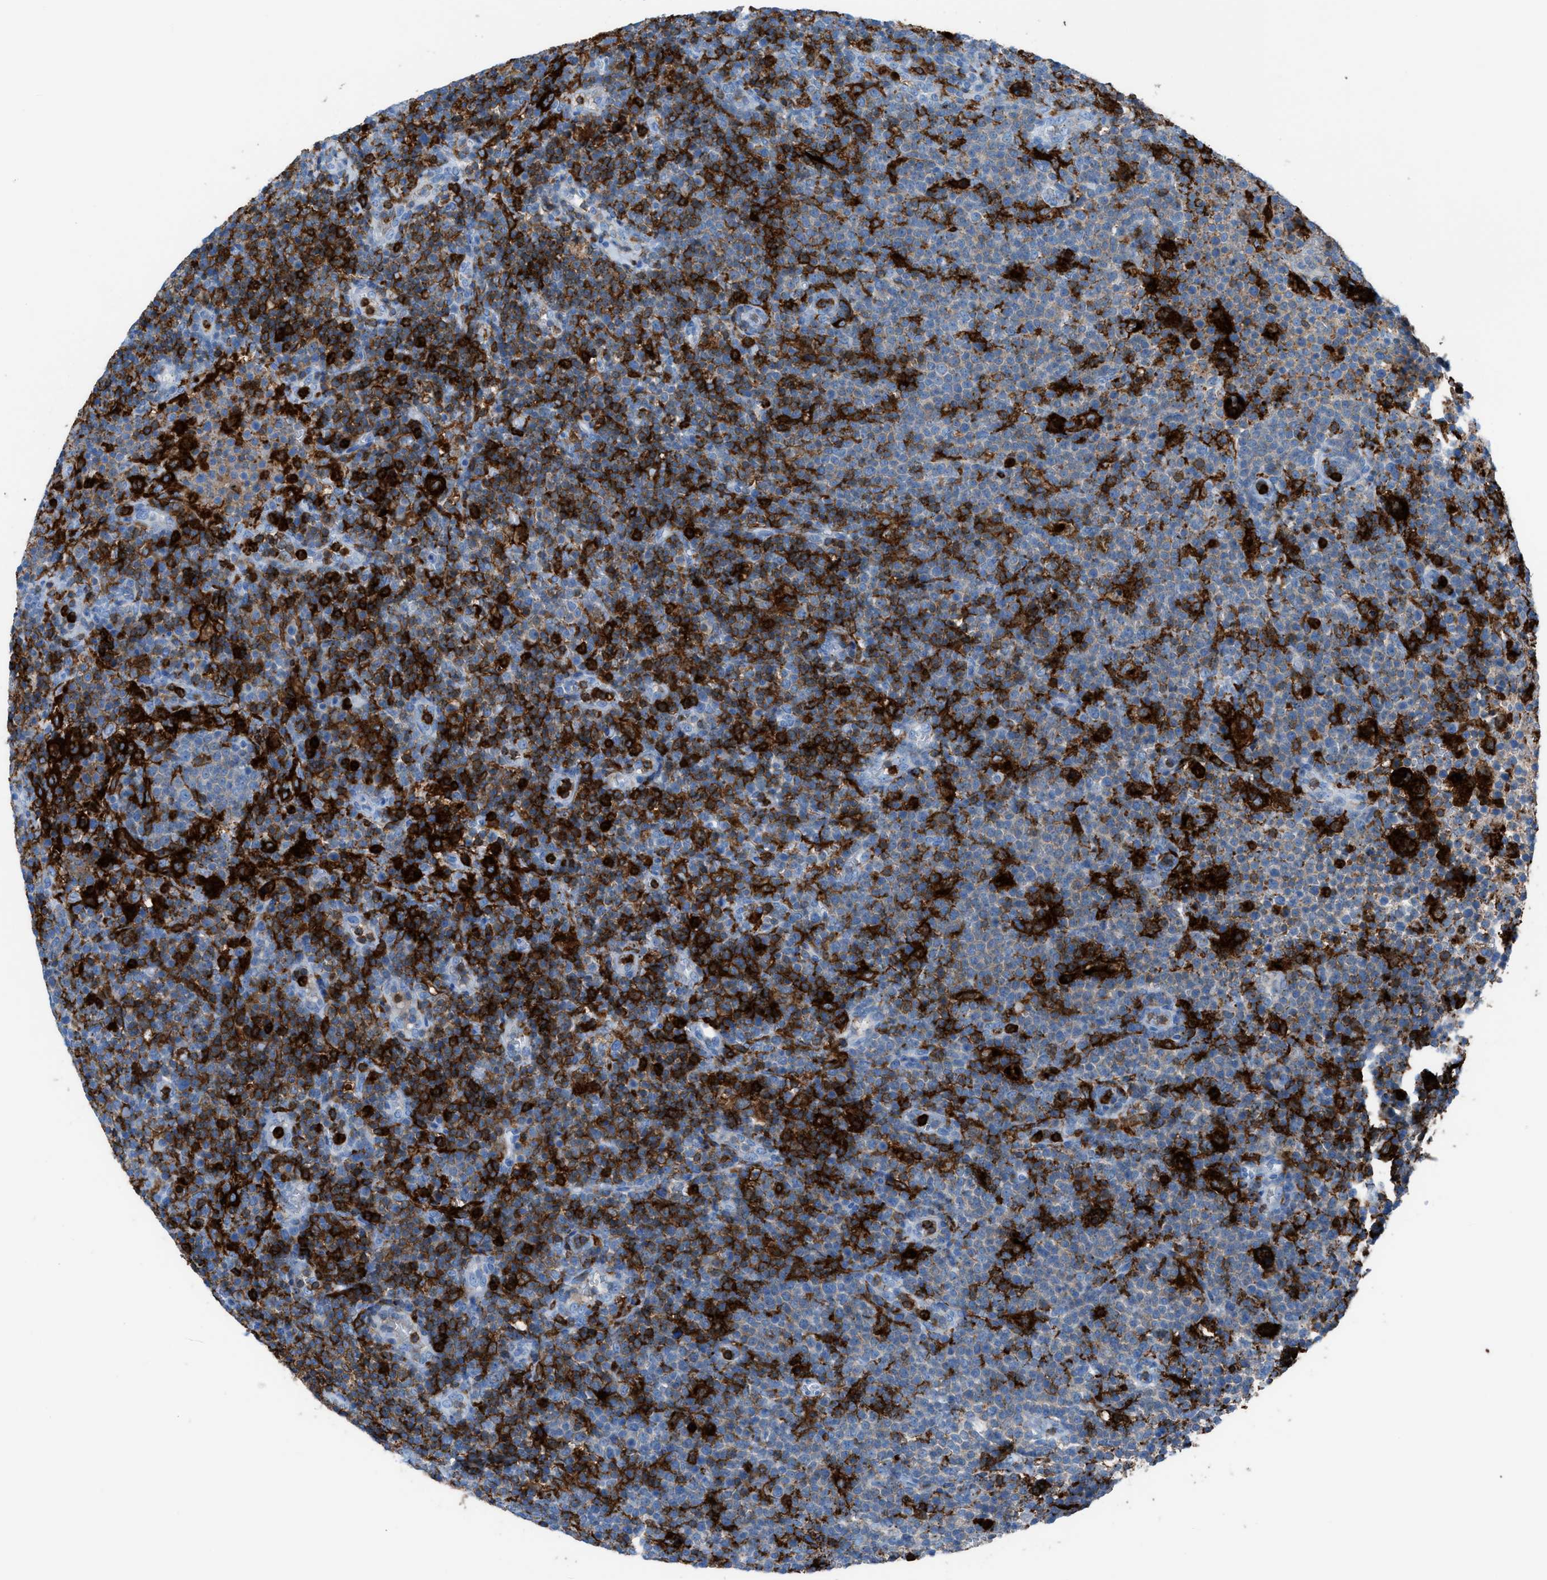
{"staining": {"intensity": "negative", "quantity": "none", "location": "none"}, "tissue": "lymphoma", "cell_type": "Tumor cells", "image_type": "cancer", "snomed": [{"axis": "morphology", "description": "Malignant lymphoma, non-Hodgkin's type, High grade"}, {"axis": "topography", "description": "Lymph node"}], "caption": "High magnification brightfield microscopy of high-grade malignant lymphoma, non-Hodgkin's type stained with DAB (3,3'-diaminobenzidine) (brown) and counterstained with hematoxylin (blue): tumor cells show no significant staining.", "gene": "ITGB2", "patient": {"sex": "male", "age": 61}}